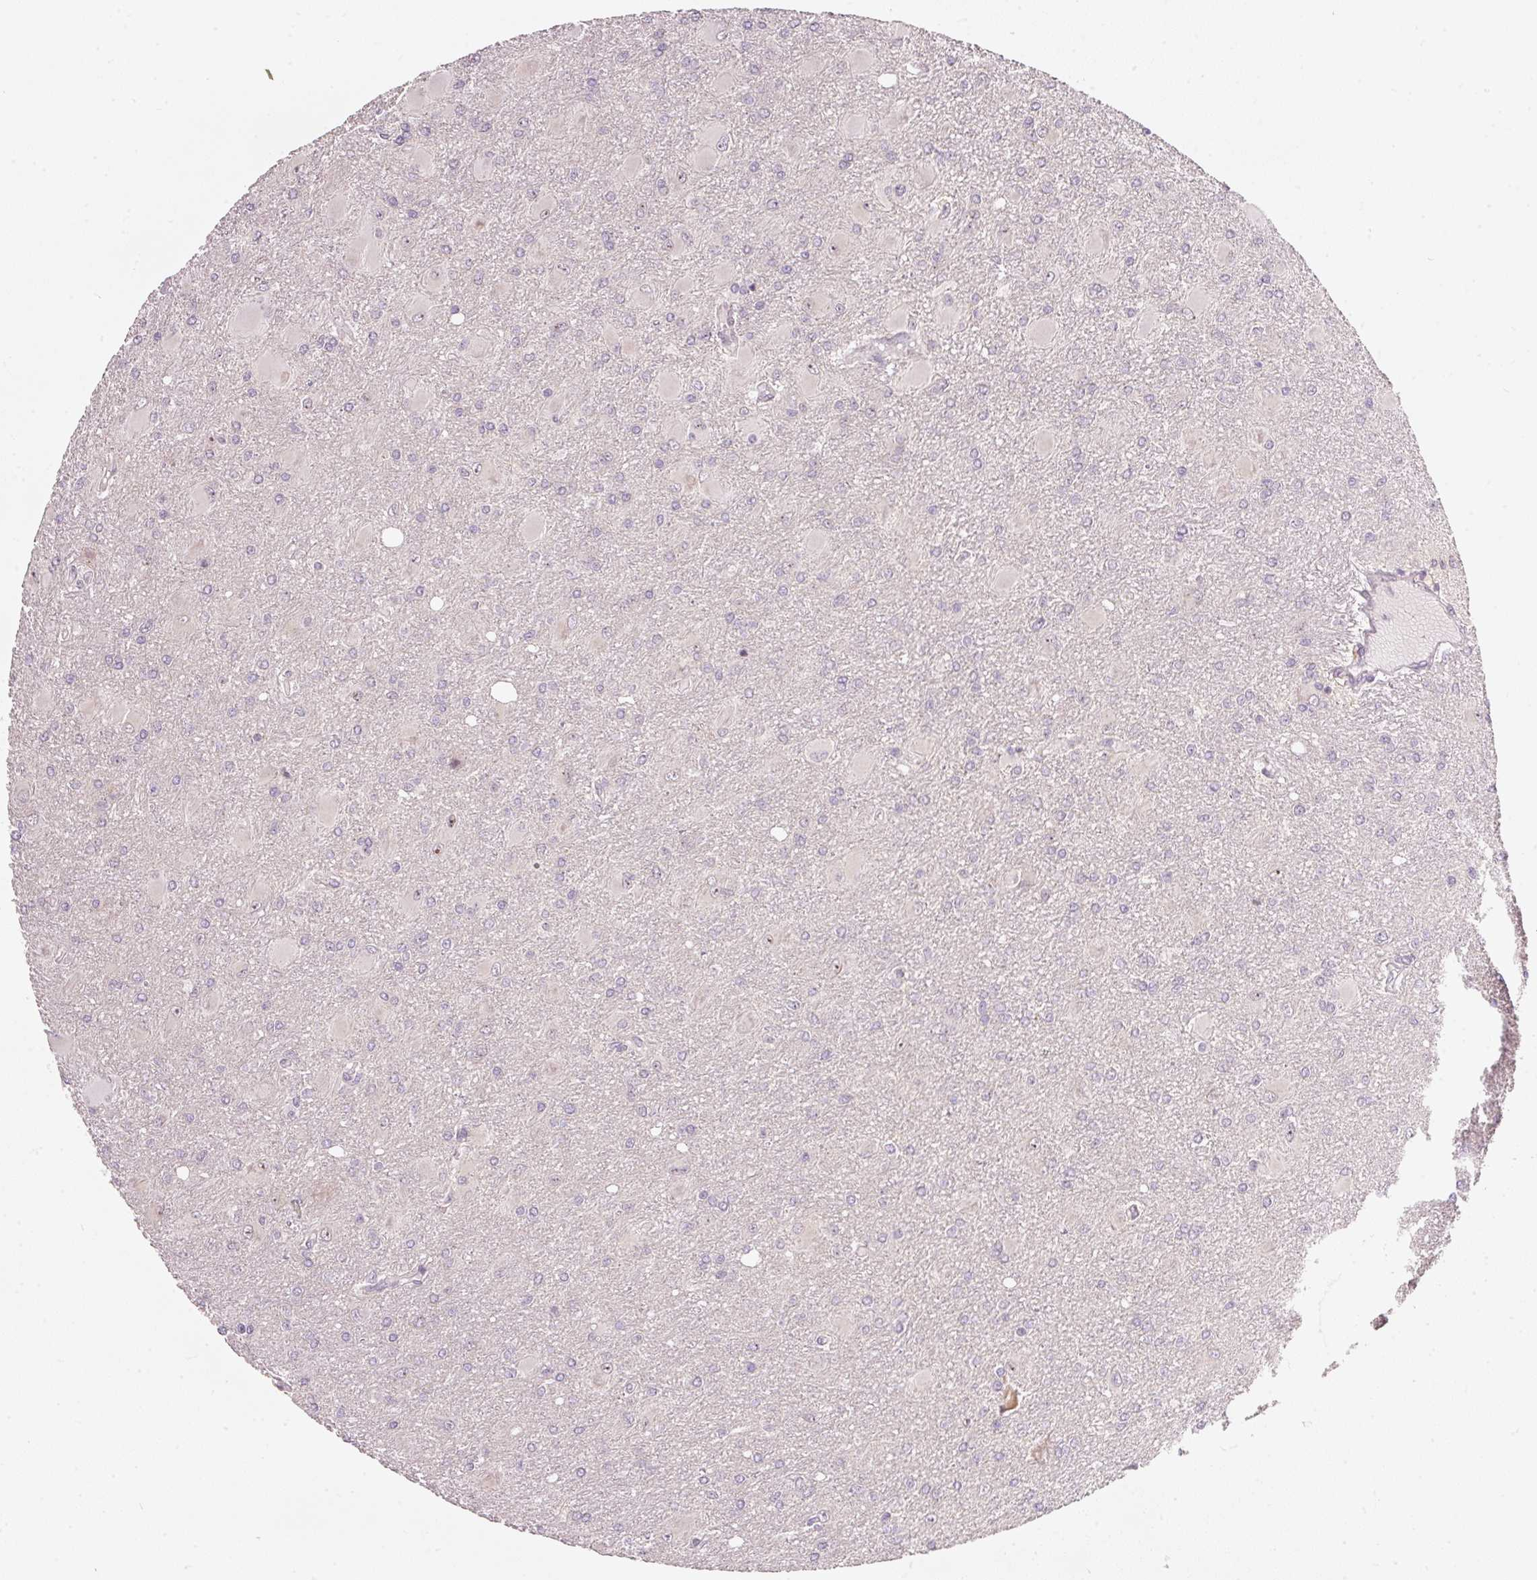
{"staining": {"intensity": "weak", "quantity": "25%-75%", "location": "nuclear"}, "tissue": "glioma", "cell_type": "Tumor cells", "image_type": "cancer", "snomed": [{"axis": "morphology", "description": "Glioma, malignant, High grade"}, {"axis": "topography", "description": "Brain"}], "caption": "This is an image of IHC staining of glioma, which shows weak expression in the nuclear of tumor cells.", "gene": "MXRA8", "patient": {"sex": "male", "age": 67}}